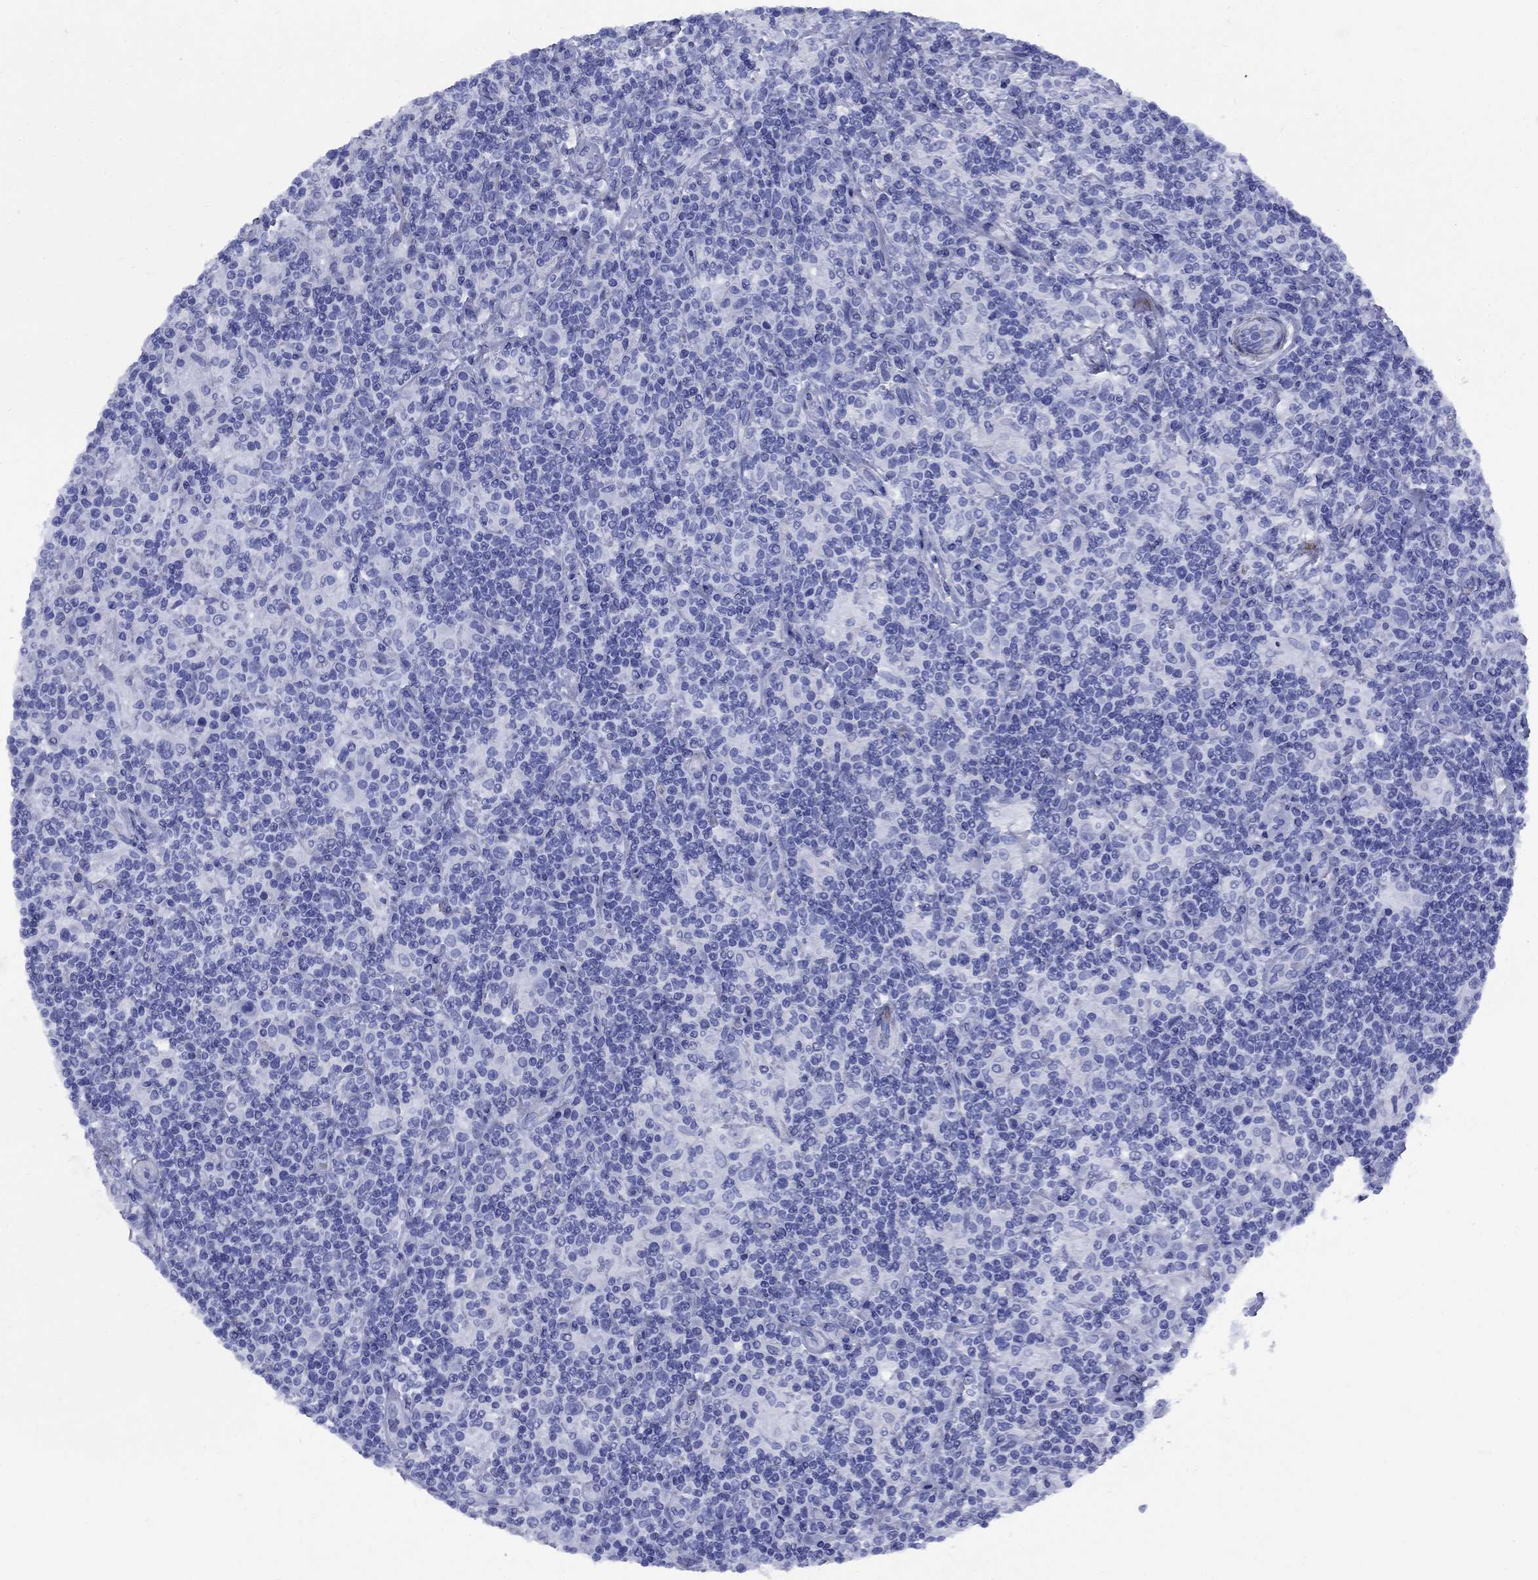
{"staining": {"intensity": "negative", "quantity": "none", "location": "none"}, "tissue": "lymphoma", "cell_type": "Tumor cells", "image_type": "cancer", "snomed": [{"axis": "morphology", "description": "Hodgkin's disease, NOS"}, {"axis": "topography", "description": "Lymph node"}], "caption": "IHC image of neoplastic tissue: lymphoma stained with DAB shows no significant protein staining in tumor cells.", "gene": "VTN", "patient": {"sex": "male", "age": 70}}